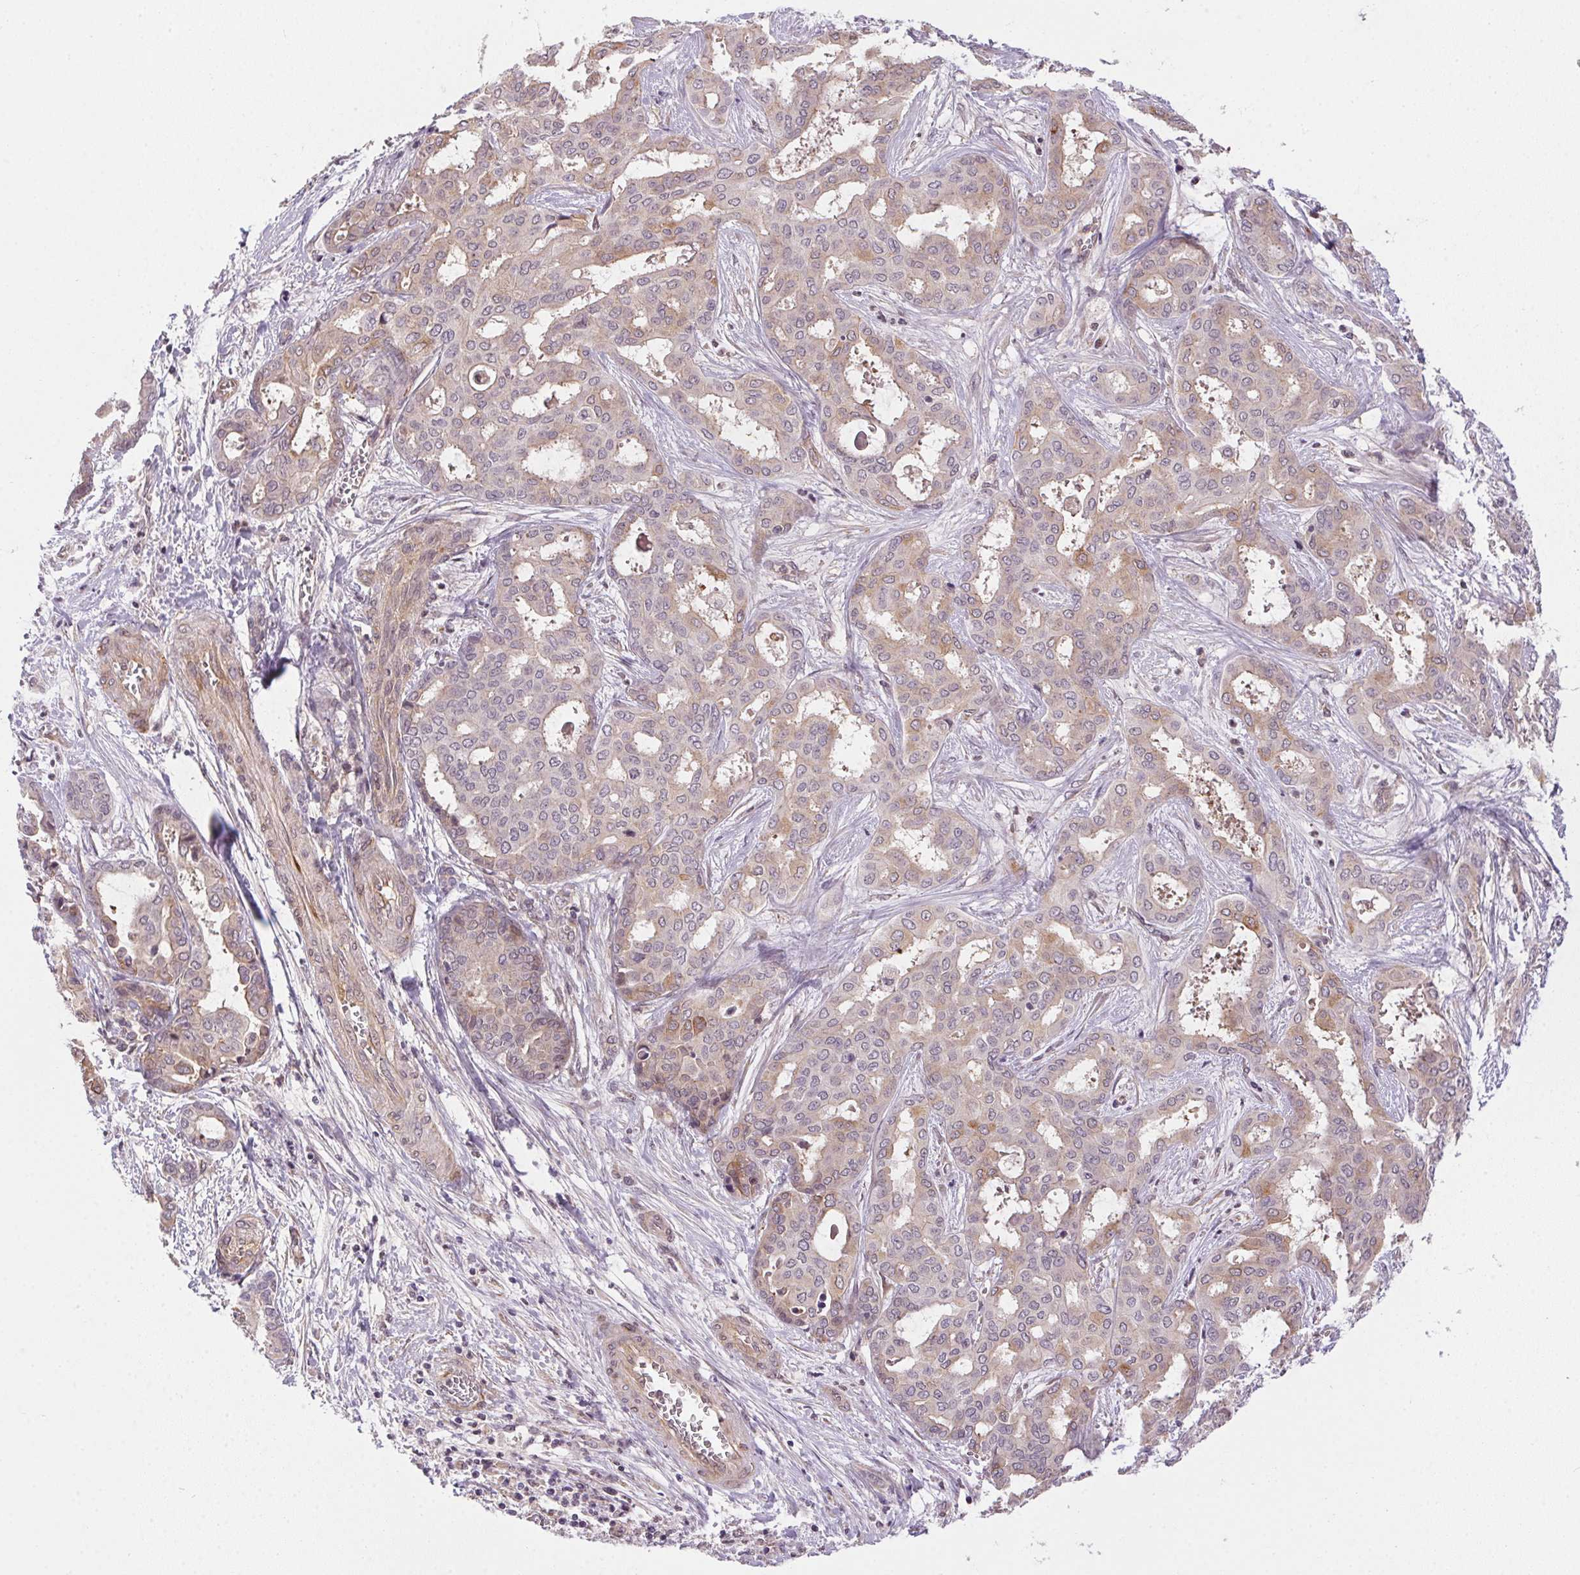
{"staining": {"intensity": "weak", "quantity": "<25%", "location": "cytoplasmic/membranous"}, "tissue": "liver cancer", "cell_type": "Tumor cells", "image_type": "cancer", "snomed": [{"axis": "morphology", "description": "Cholangiocarcinoma"}, {"axis": "topography", "description": "Liver"}], "caption": "High power microscopy micrograph of an IHC photomicrograph of liver cancer, revealing no significant positivity in tumor cells.", "gene": "CFAP92", "patient": {"sex": "female", "age": 64}}